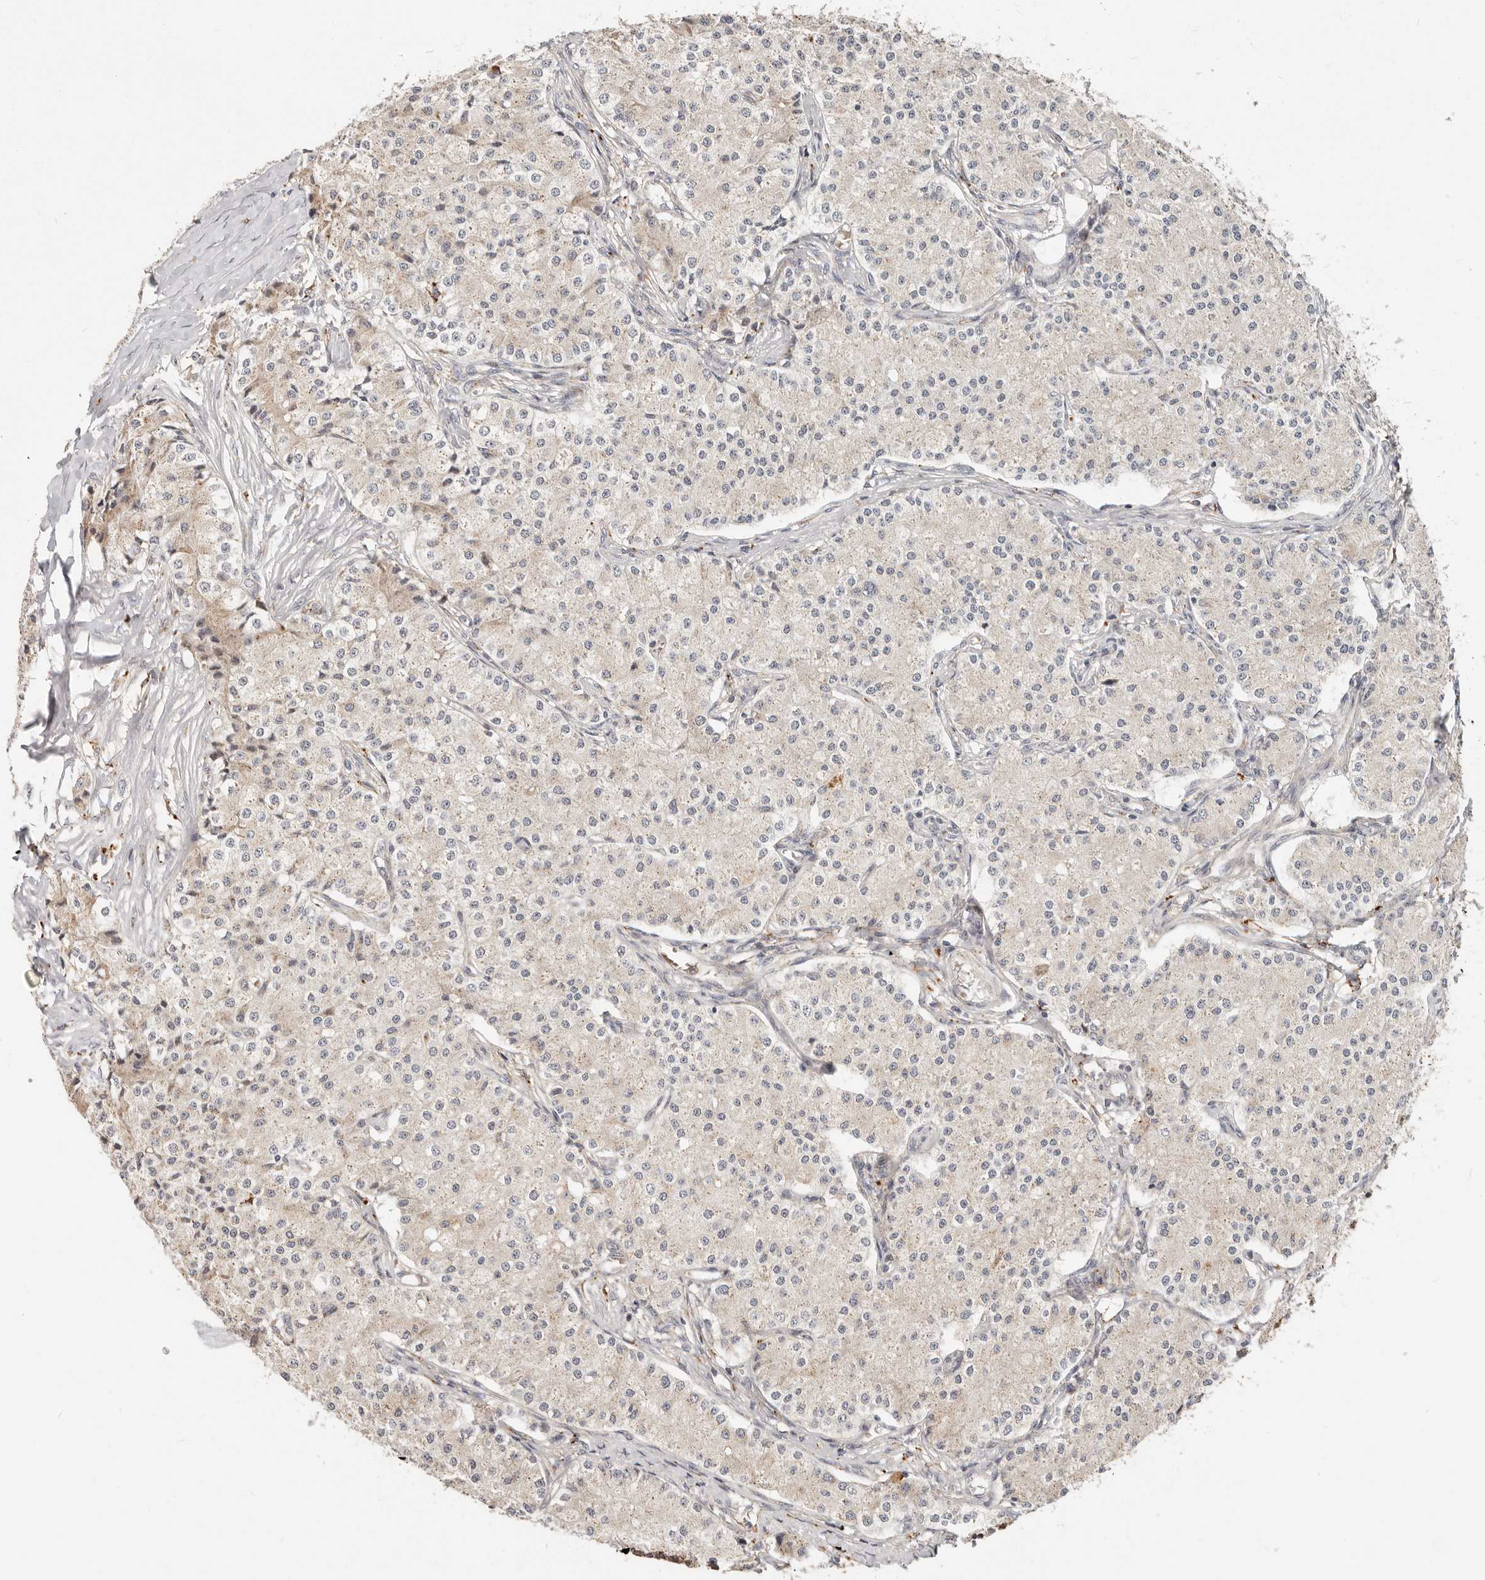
{"staining": {"intensity": "negative", "quantity": "none", "location": "none"}, "tissue": "carcinoid", "cell_type": "Tumor cells", "image_type": "cancer", "snomed": [{"axis": "morphology", "description": "Carcinoid, malignant, NOS"}, {"axis": "topography", "description": "Colon"}], "caption": "This is an immunohistochemistry image of human malignant carcinoid. There is no positivity in tumor cells.", "gene": "ZRANB1", "patient": {"sex": "female", "age": 52}}